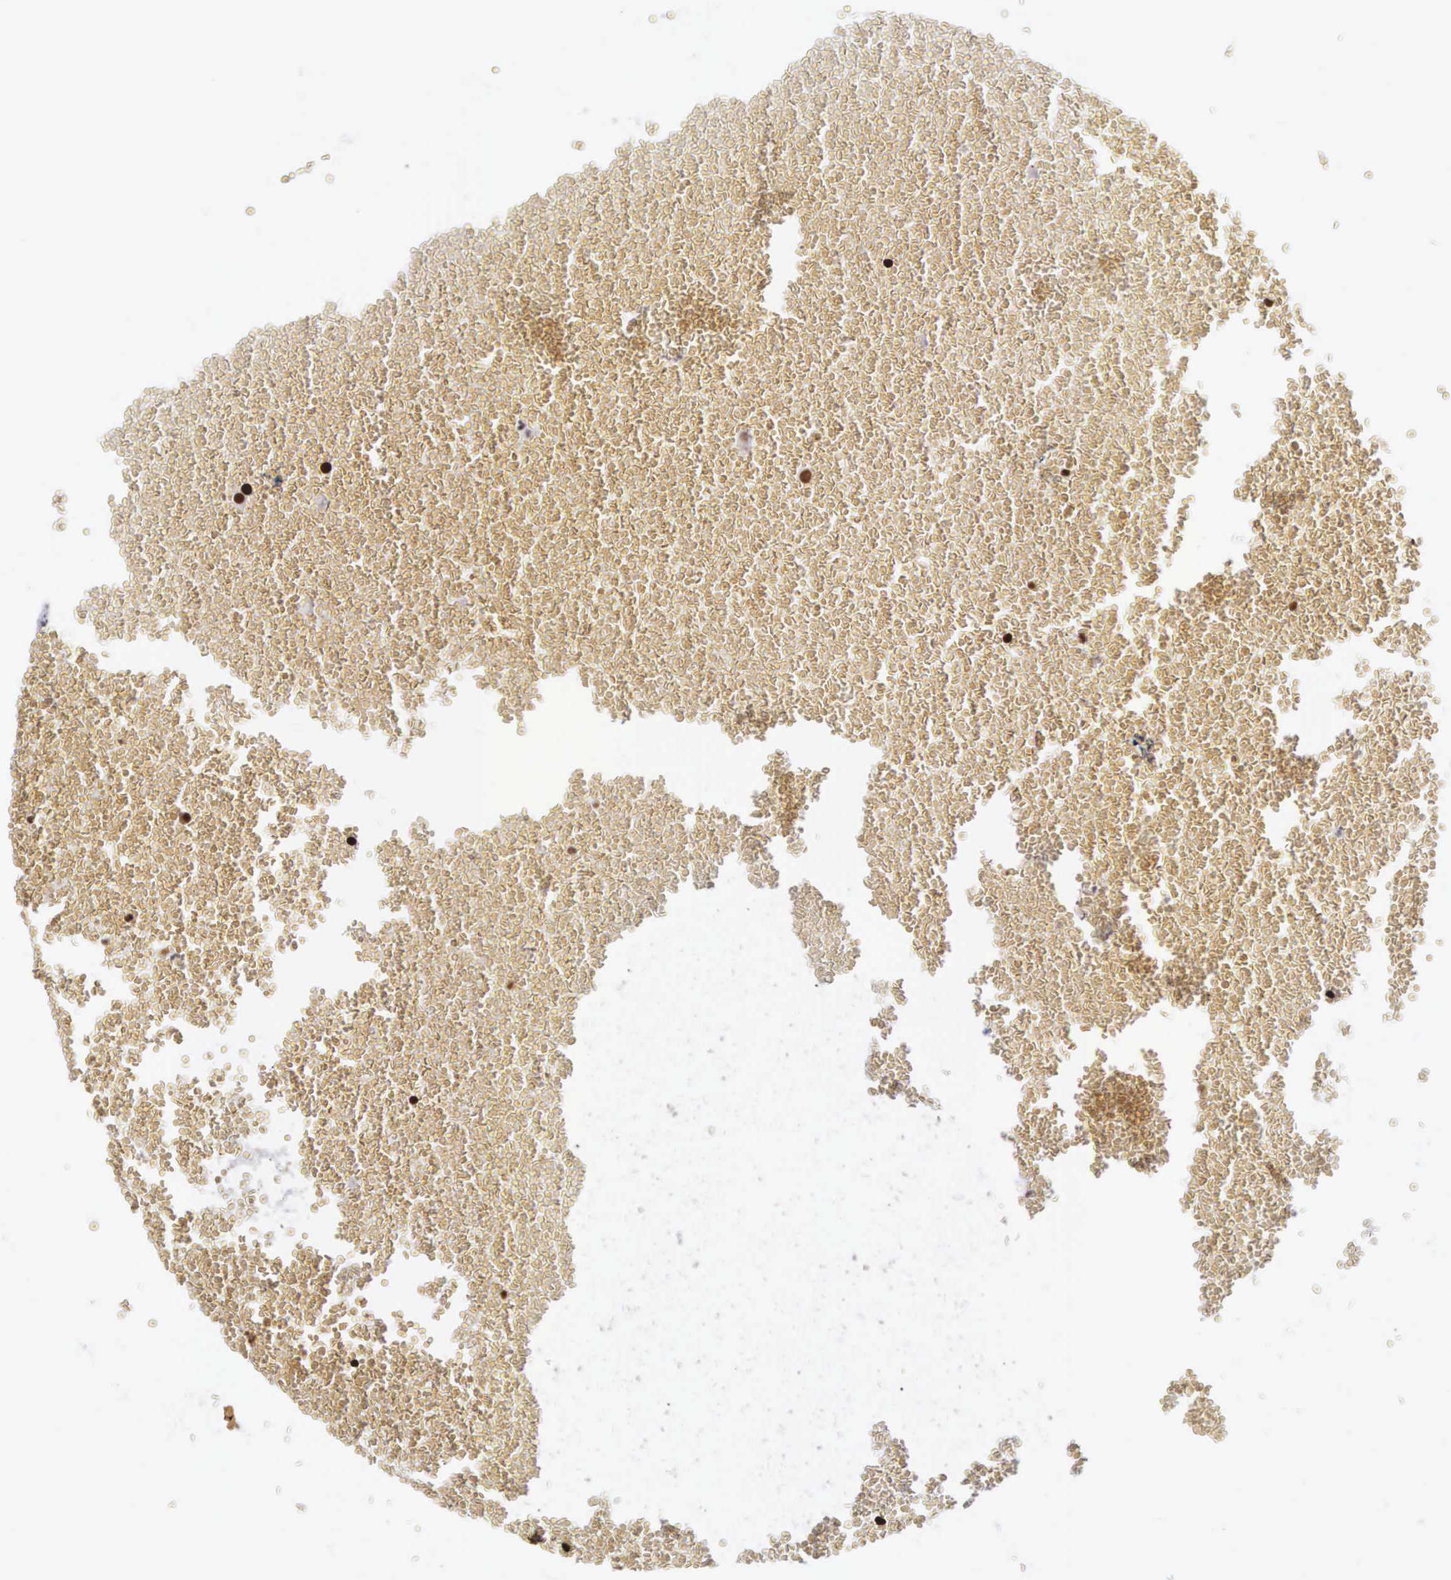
{"staining": {"intensity": "moderate", "quantity": ">75%", "location": "nuclear"}, "tissue": "testis cancer", "cell_type": "Tumor cells", "image_type": "cancer", "snomed": [{"axis": "morphology", "description": "Seminoma, NOS"}, {"axis": "topography", "description": "Testis"}], "caption": "The histopathology image reveals staining of testis cancer, revealing moderate nuclear protein positivity (brown color) within tumor cells.", "gene": "MECP2", "patient": {"sex": "male", "age": 71}}